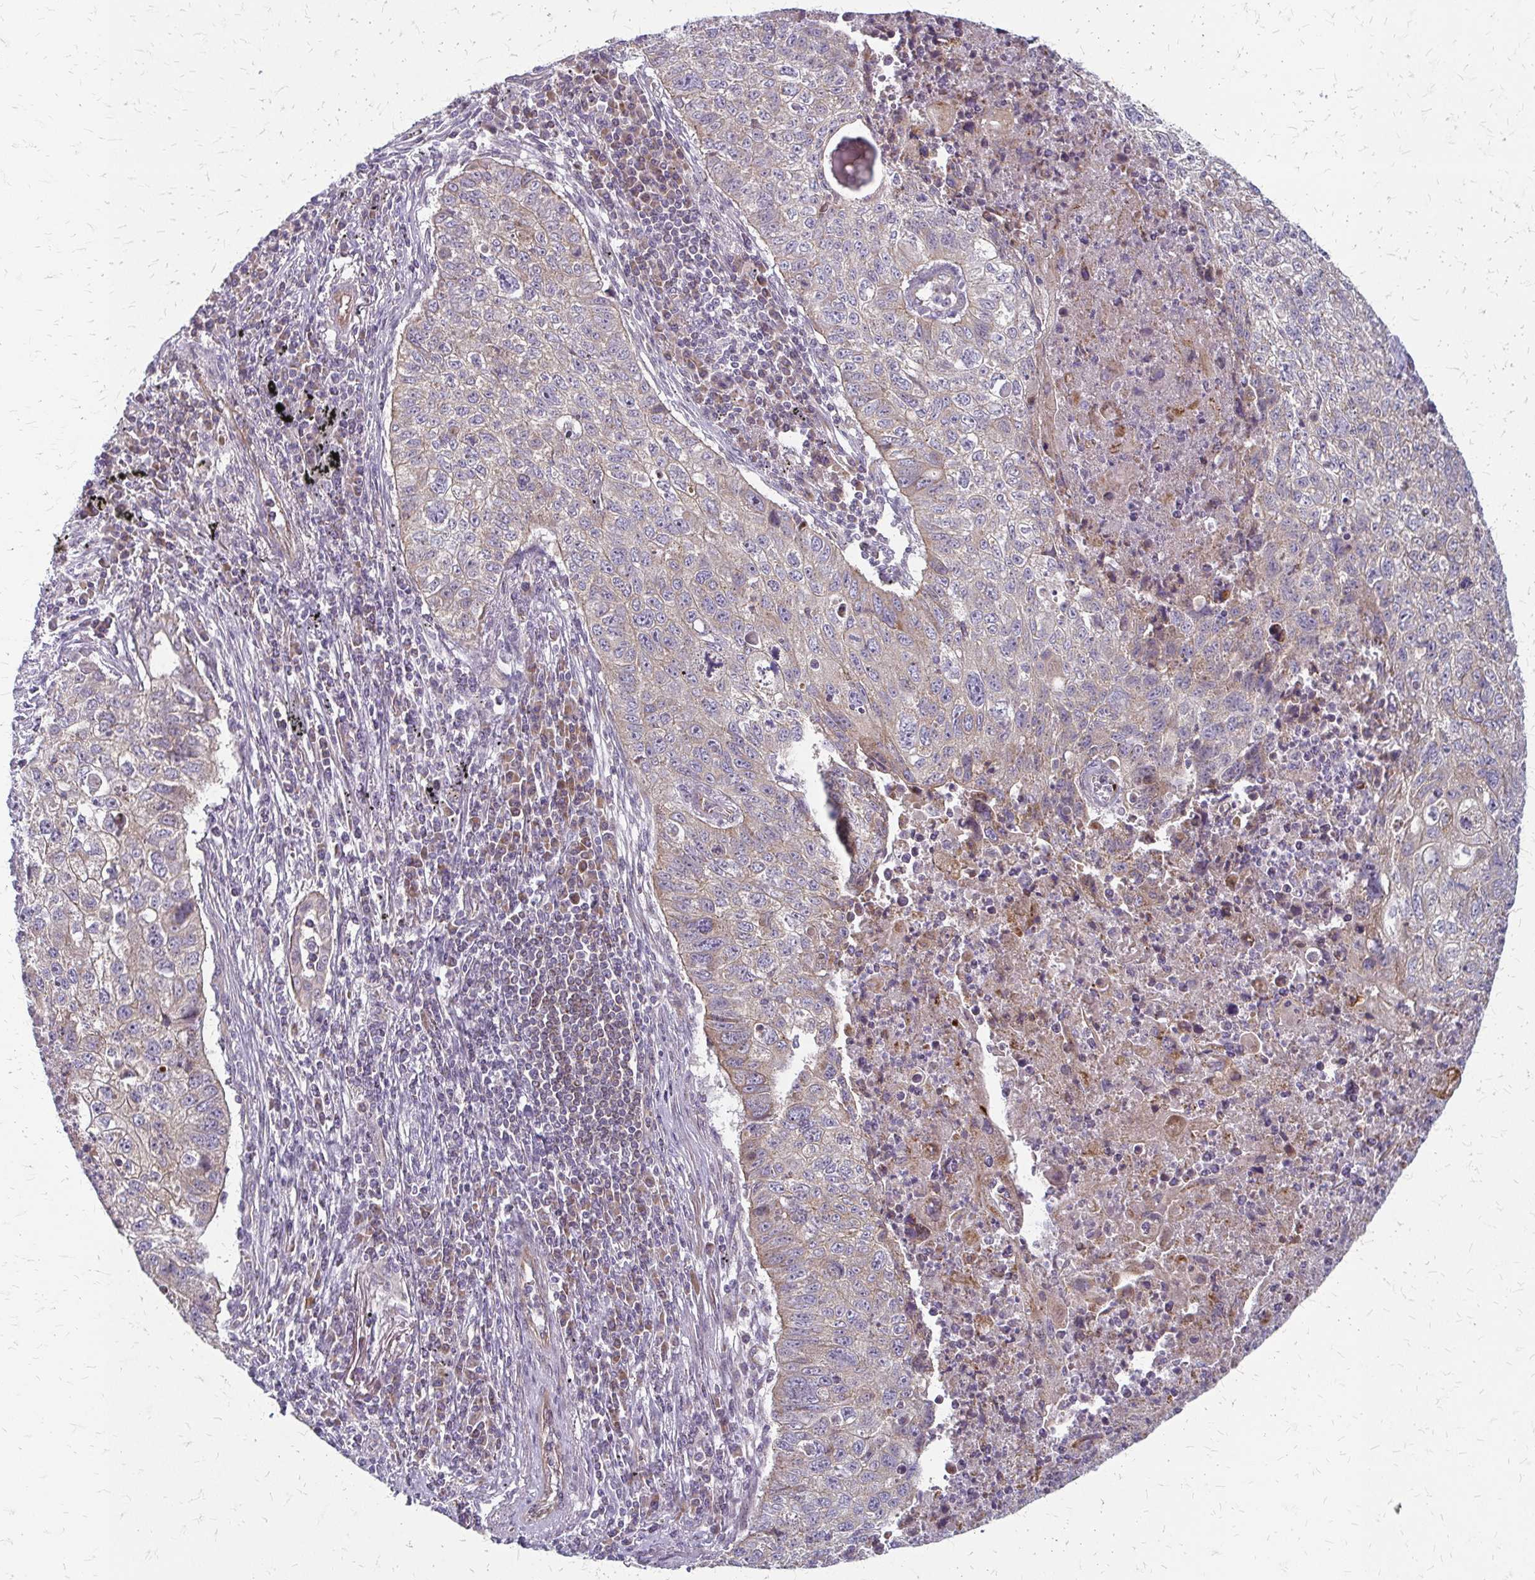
{"staining": {"intensity": "weak", "quantity": "25%-75%", "location": "cytoplasmic/membranous"}, "tissue": "lung cancer", "cell_type": "Tumor cells", "image_type": "cancer", "snomed": [{"axis": "morphology", "description": "Normal morphology"}, {"axis": "morphology", "description": "Aneuploidy"}, {"axis": "morphology", "description": "Squamous cell carcinoma, NOS"}, {"axis": "topography", "description": "Lymph node"}, {"axis": "topography", "description": "Lung"}], "caption": "Immunohistochemistry (DAB (3,3'-diaminobenzidine)) staining of human lung cancer (aneuploidy) exhibits weak cytoplasmic/membranous protein staining in about 25%-75% of tumor cells.", "gene": "ZNF383", "patient": {"sex": "female", "age": 76}}